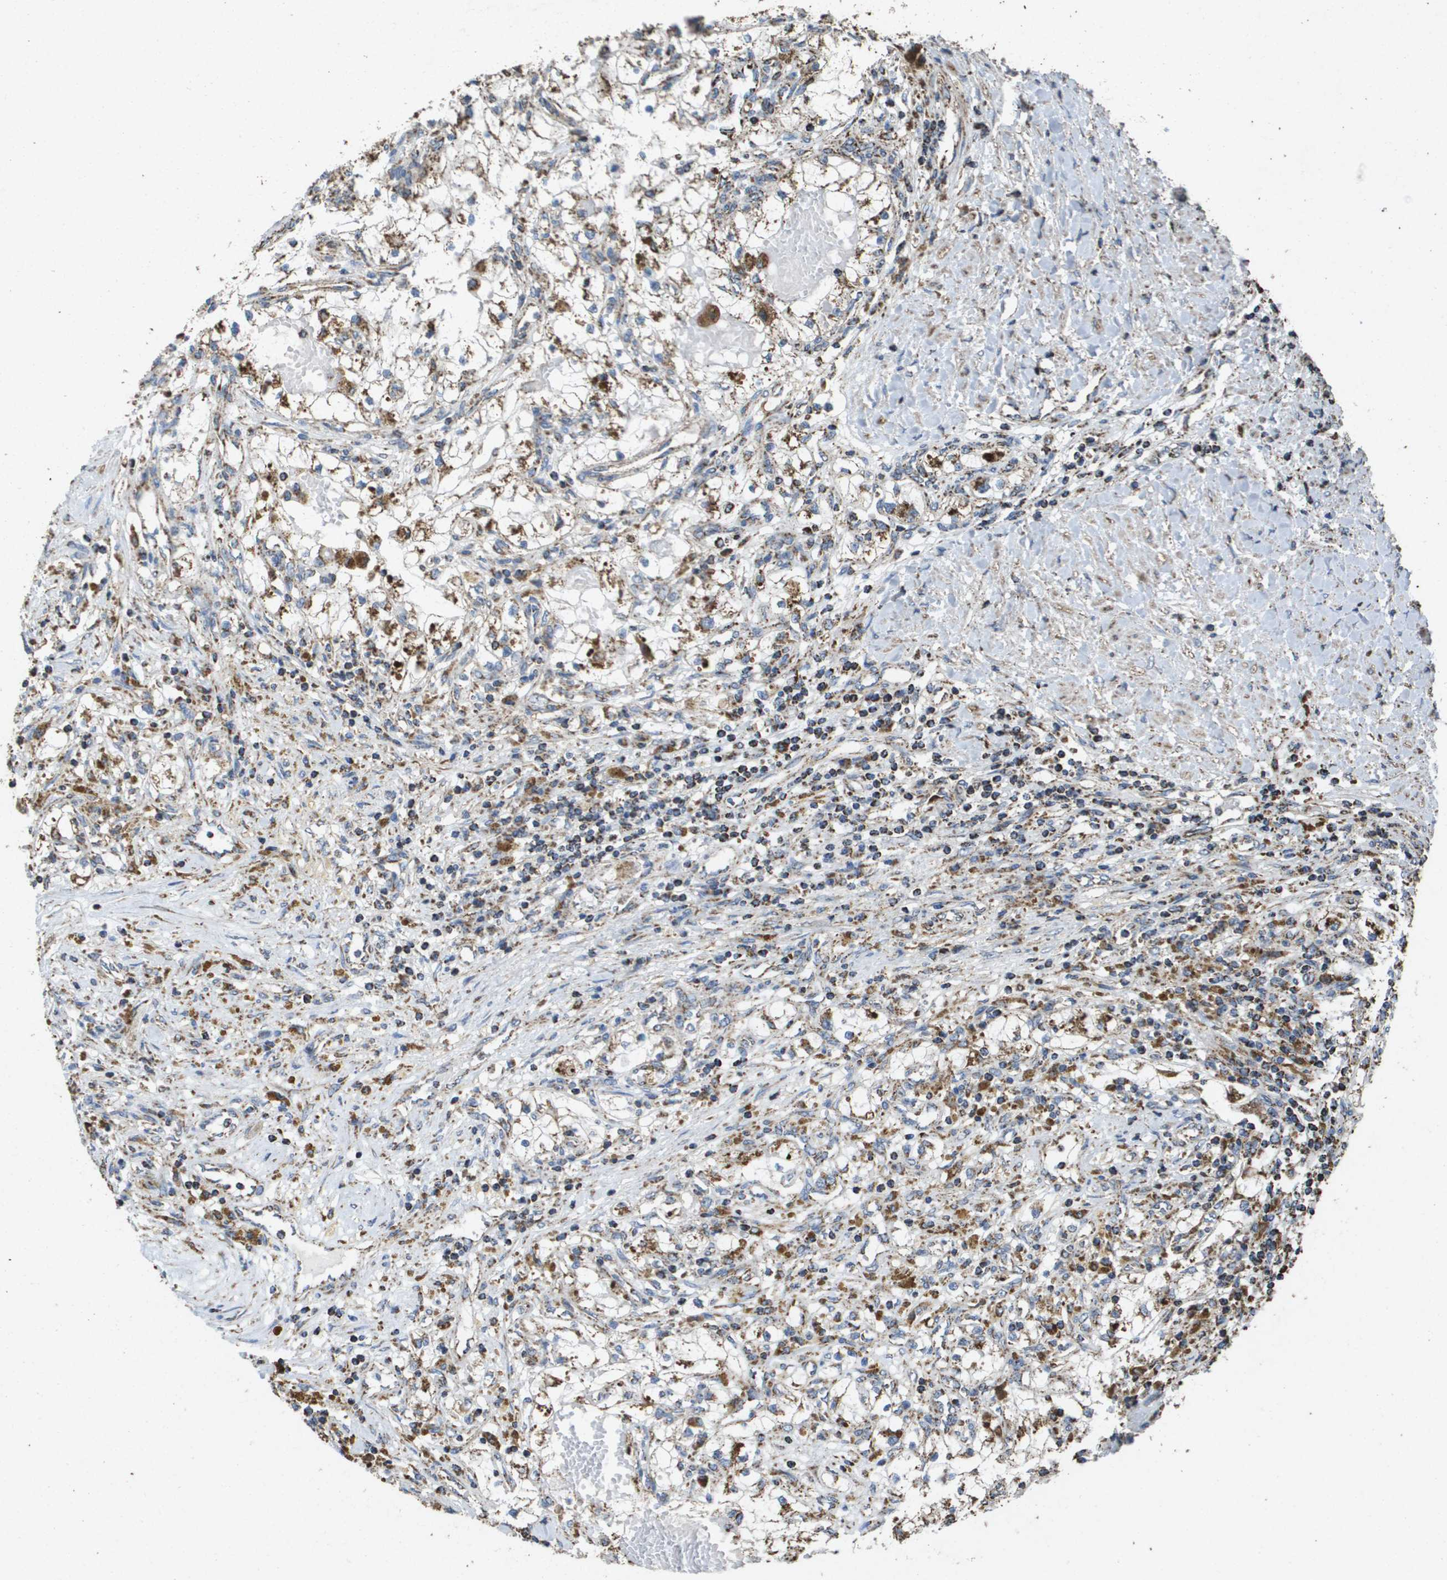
{"staining": {"intensity": "moderate", "quantity": "<25%", "location": "cytoplasmic/membranous"}, "tissue": "renal cancer", "cell_type": "Tumor cells", "image_type": "cancer", "snomed": [{"axis": "morphology", "description": "Adenocarcinoma, NOS"}, {"axis": "topography", "description": "Kidney"}], "caption": "Tumor cells exhibit low levels of moderate cytoplasmic/membranous expression in about <25% of cells in human renal cancer. (Brightfield microscopy of DAB IHC at high magnification).", "gene": "HSPE1", "patient": {"sex": "male", "age": 68}}